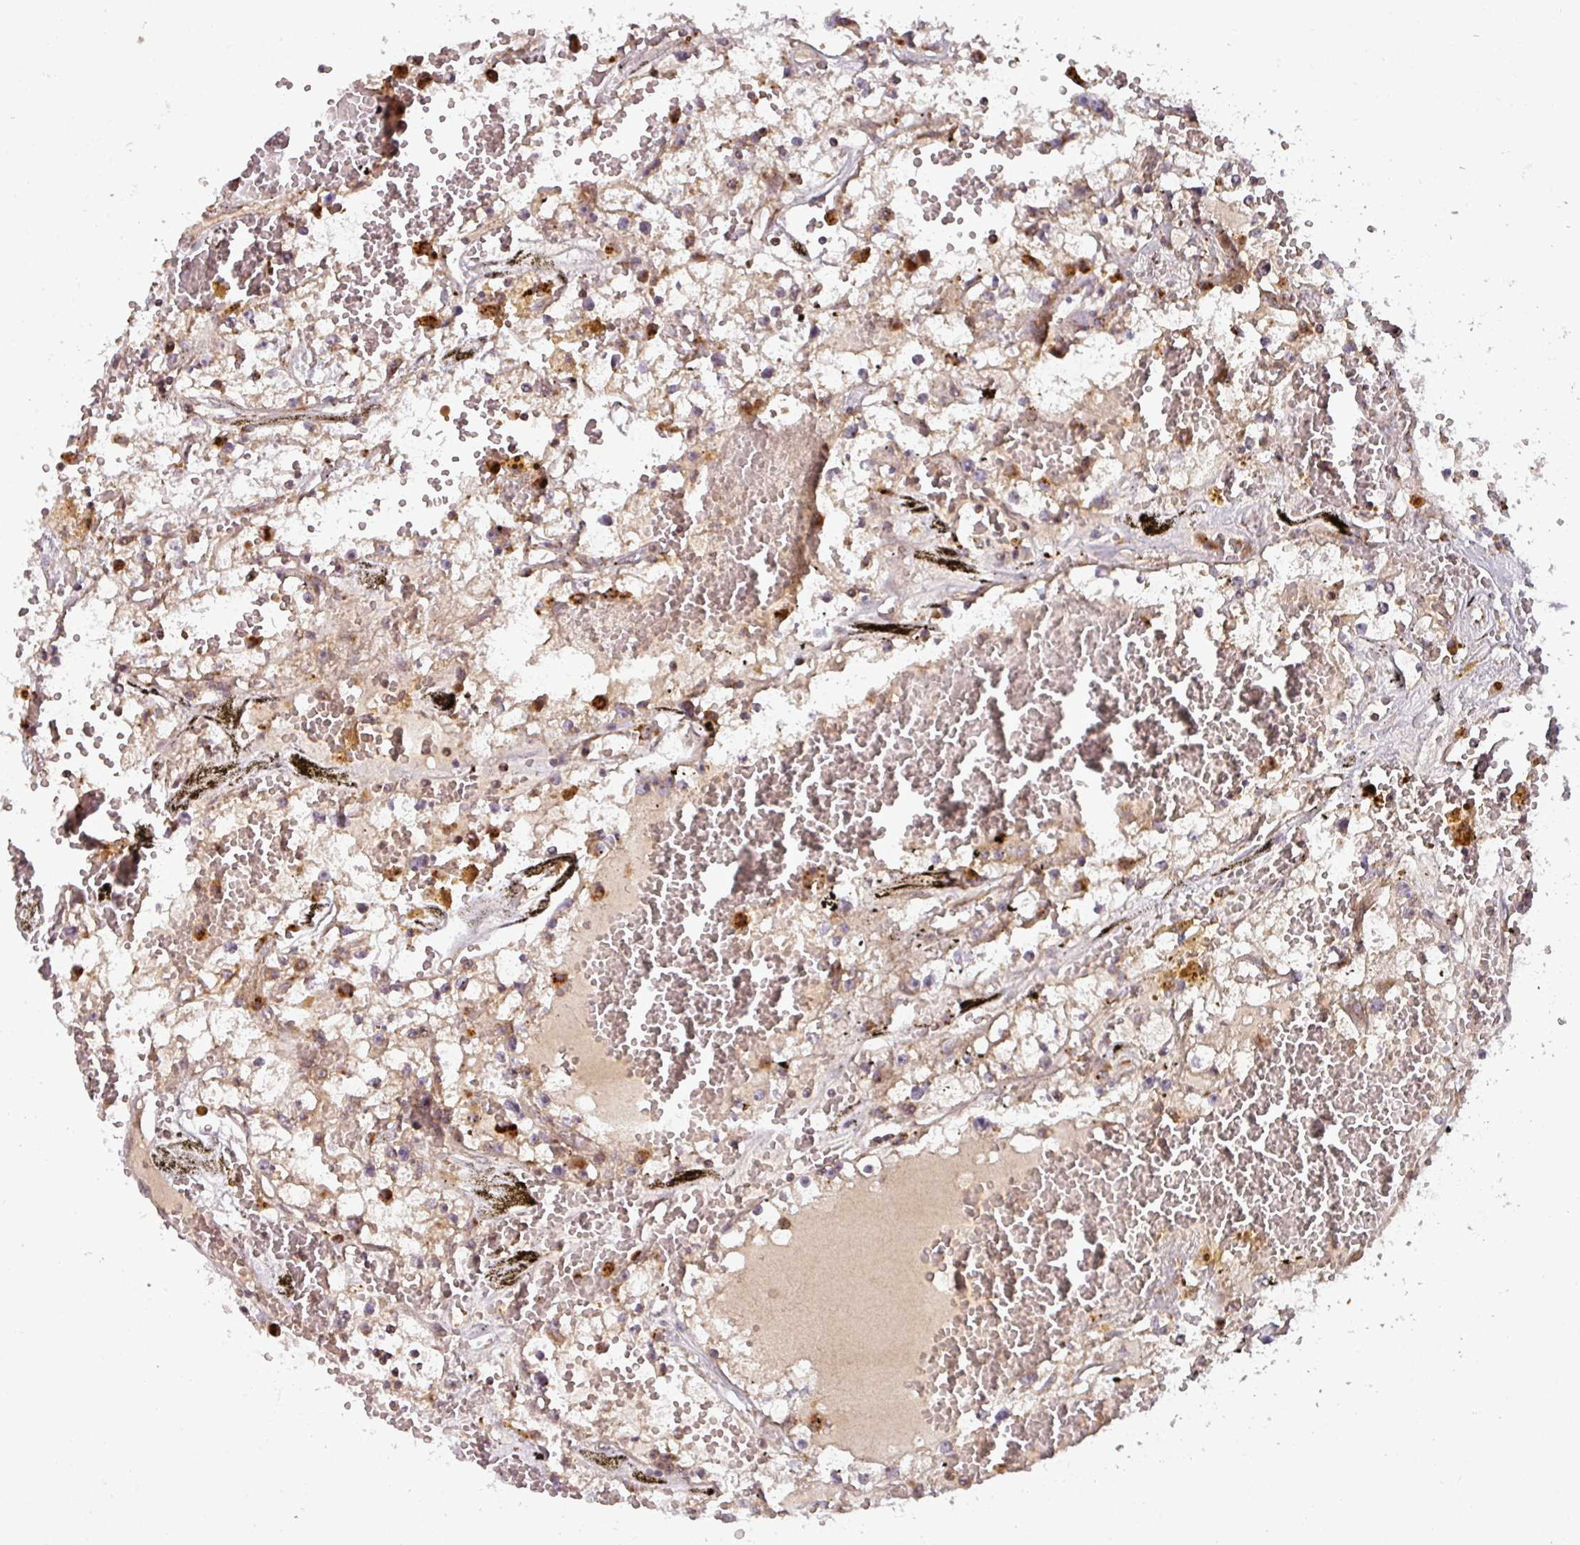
{"staining": {"intensity": "weak", "quantity": ">75%", "location": "cytoplasmic/membranous"}, "tissue": "renal cancer", "cell_type": "Tumor cells", "image_type": "cancer", "snomed": [{"axis": "morphology", "description": "Adenocarcinoma, NOS"}, {"axis": "topography", "description": "Kidney"}], "caption": "This histopathology image reveals immunohistochemistry staining of renal cancer, with low weak cytoplasmic/membranous expression in about >75% of tumor cells.", "gene": "MRPS16", "patient": {"sex": "male", "age": 56}}